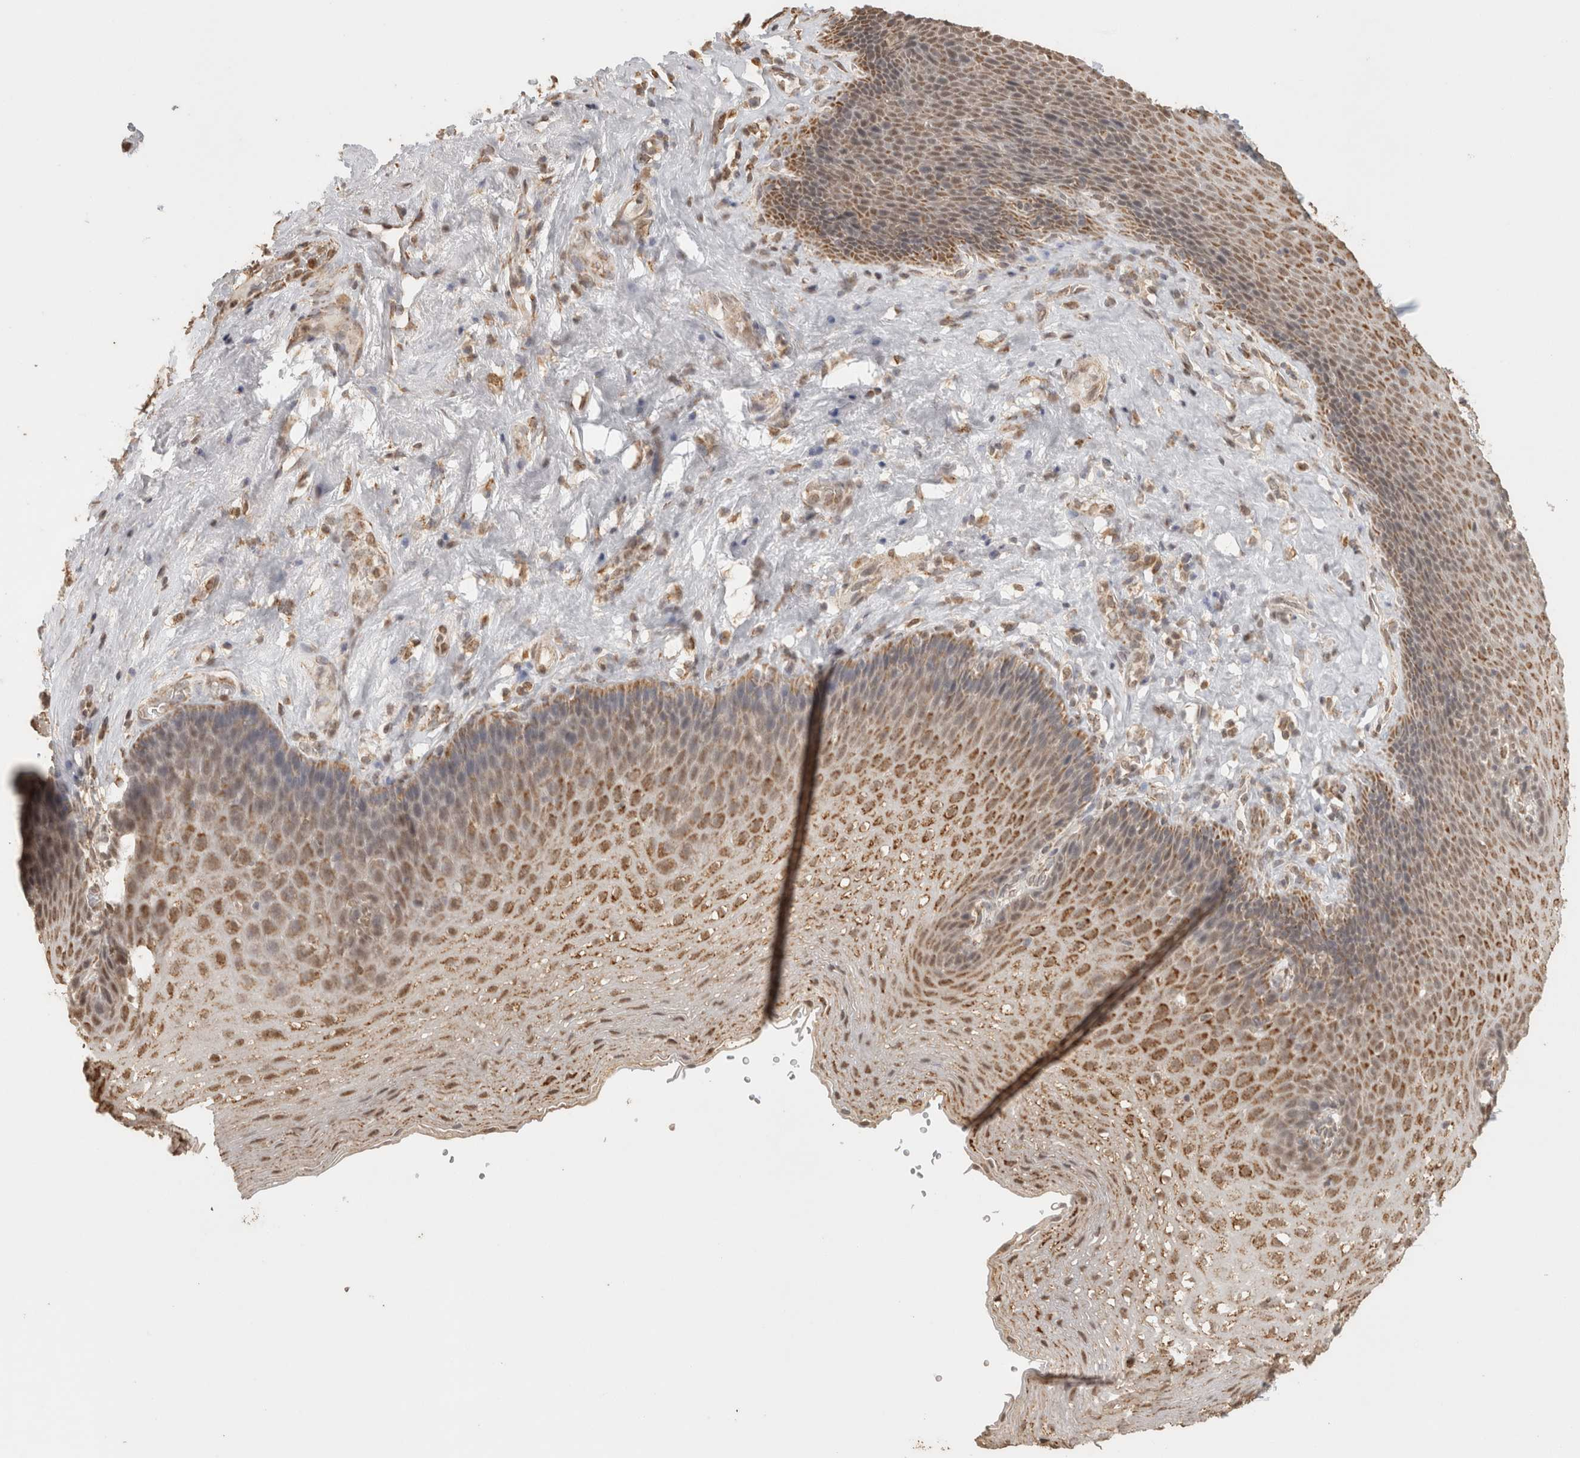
{"staining": {"intensity": "moderate", "quantity": ">75%", "location": "cytoplasmic/membranous,nuclear"}, "tissue": "esophagus", "cell_type": "Squamous epithelial cells", "image_type": "normal", "snomed": [{"axis": "morphology", "description": "Normal tissue, NOS"}, {"axis": "topography", "description": "Esophagus"}], "caption": "Human esophagus stained for a protein (brown) shows moderate cytoplasmic/membranous,nuclear positive positivity in about >75% of squamous epithelial cells.", "gene": "BNIP3L", "patient": {"sex": "female", "age": 66}}